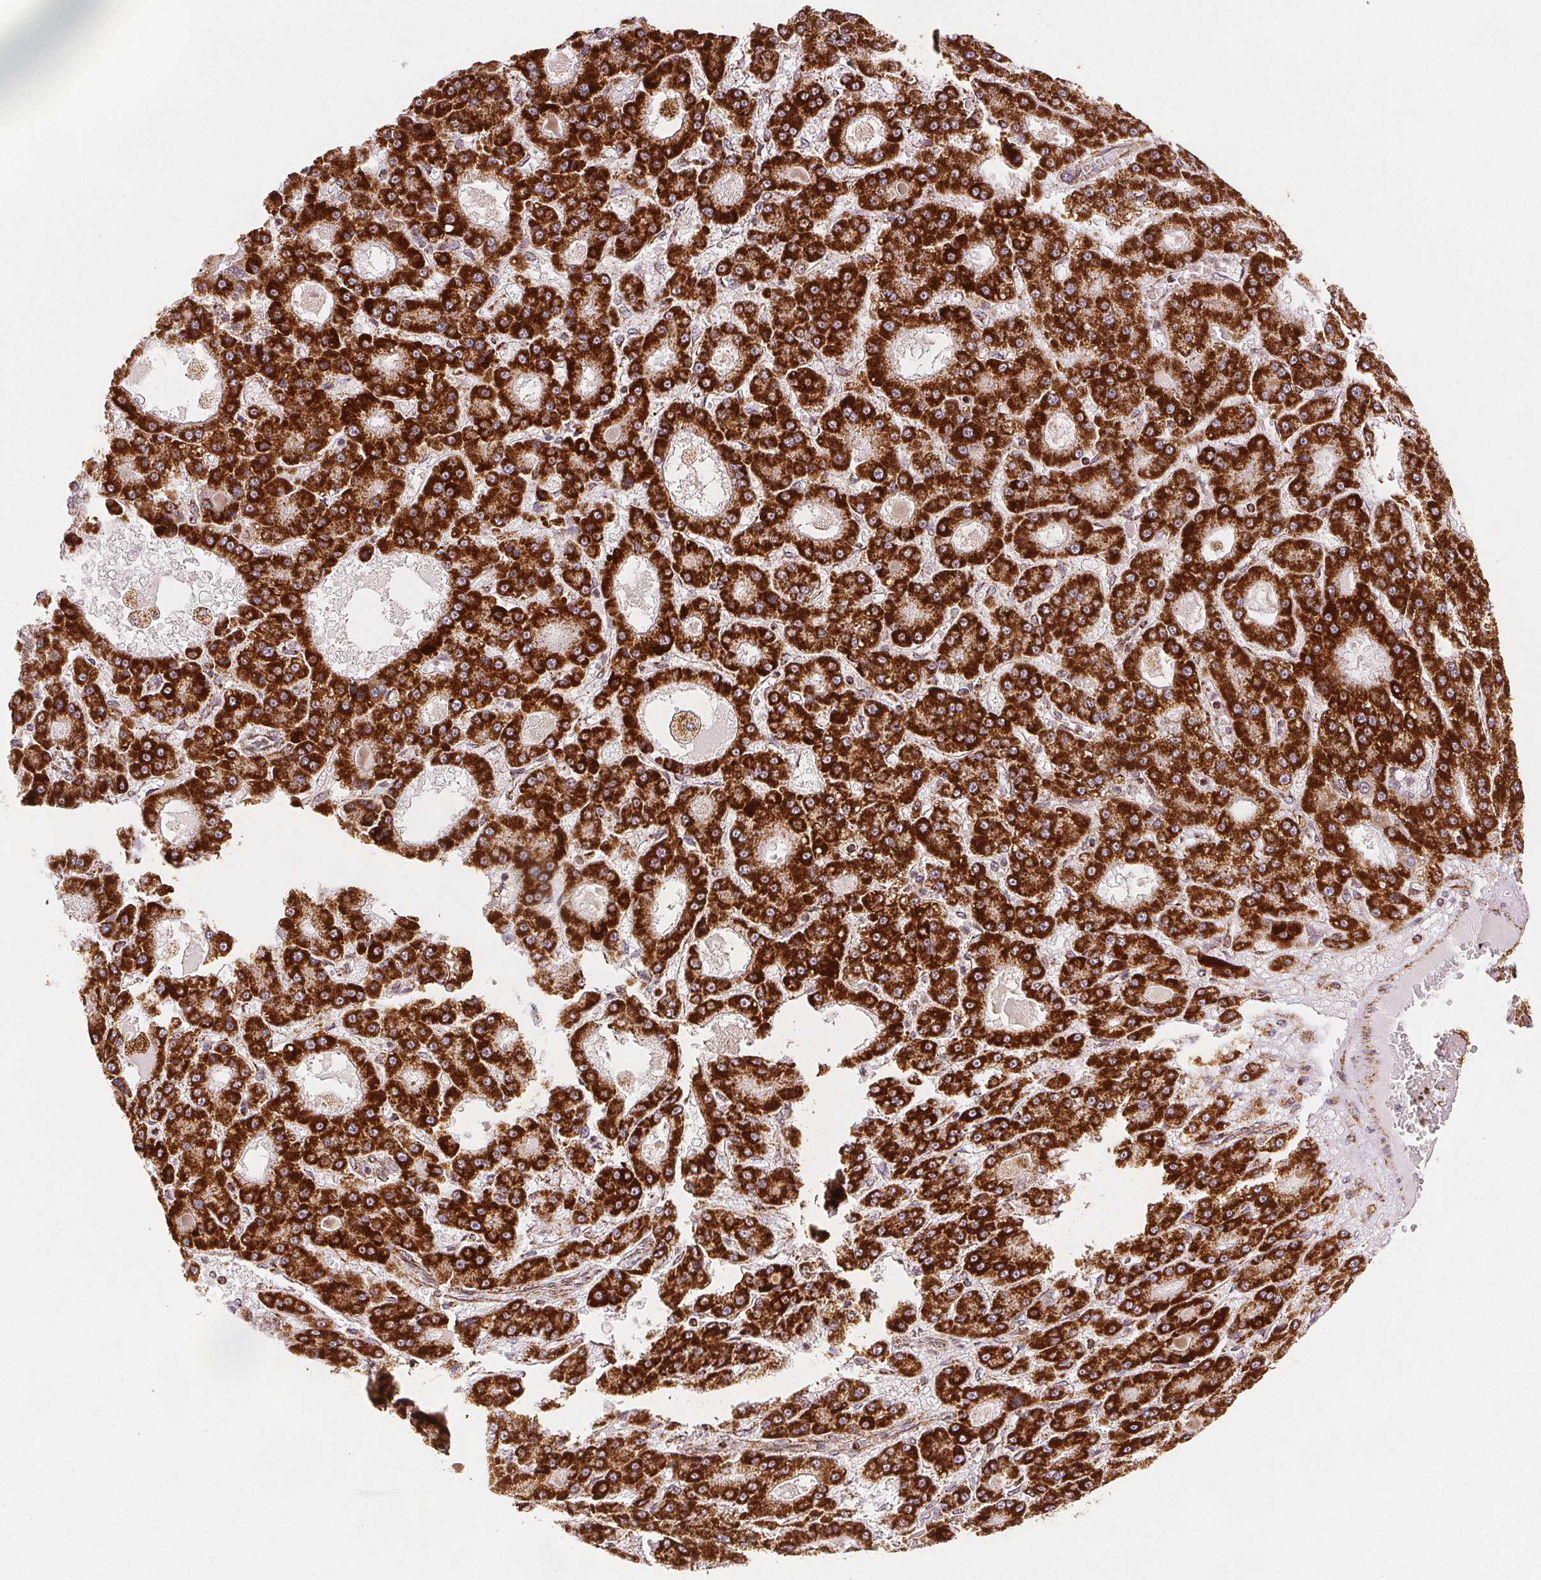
{"staining": {"intensity": "strong", "quantity": ">75%", "location": "cytoplasmic/membranous"}, "tissue": "liver cancer", "cell_type": "Tumor cells", "image_type": "cancer", "snomed": [{"axis": "morphology", "description": "Carcinoma, Hepatocellular, NOS"}, {"axis": "topography", "description": "Liver"}], "caption": "This is a micrograph of immunohistochemistry (IHC) staining of hepatocellular carcinoma (liver), which shows strong expression in the cytoplasmic/membranous of tumor cells.", "gene": "SDHB", "patient": {"sex": "male", "age": 70}}